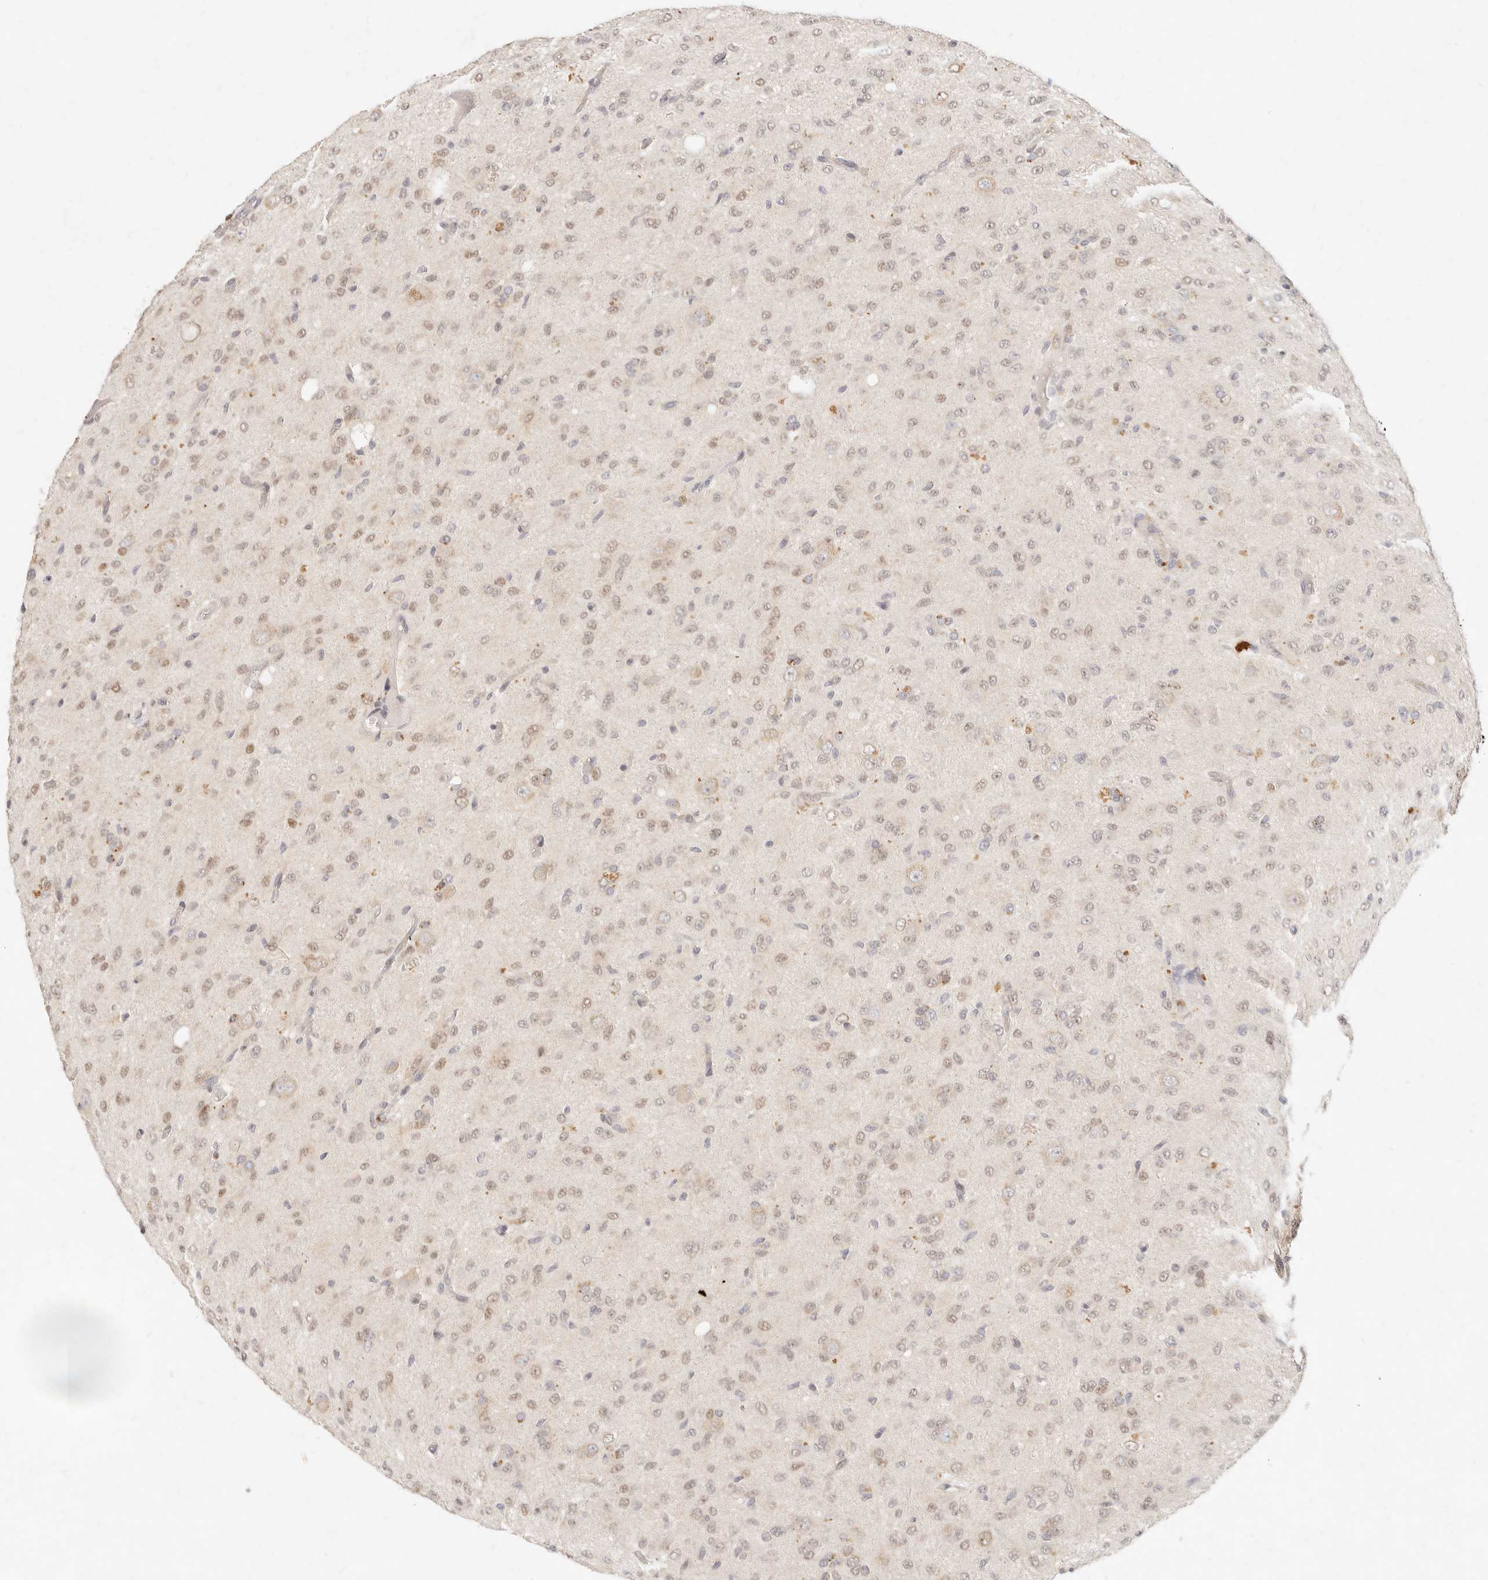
{"staining": {"intensity": "weak", "quantity": ">75%", "location": "nuclear"}, "tissue": "glioma", "cell_type": "Tumor cells", "image_type": "cancer", "snomed": [{"axis": "morphology", "description": "Glioma, malignant, High grade"}, {"axis": "topography", "description": "Brain"}], "caption": "This histopathology image demonstrates glioma stained with IHC to label a protein in brown. The nuclear of tumor cells show weak positivity for the protein. Nuclei are counter-stained blue.", "gene": "ASCL3", "patient": {"sex": "female", "age": 59}}